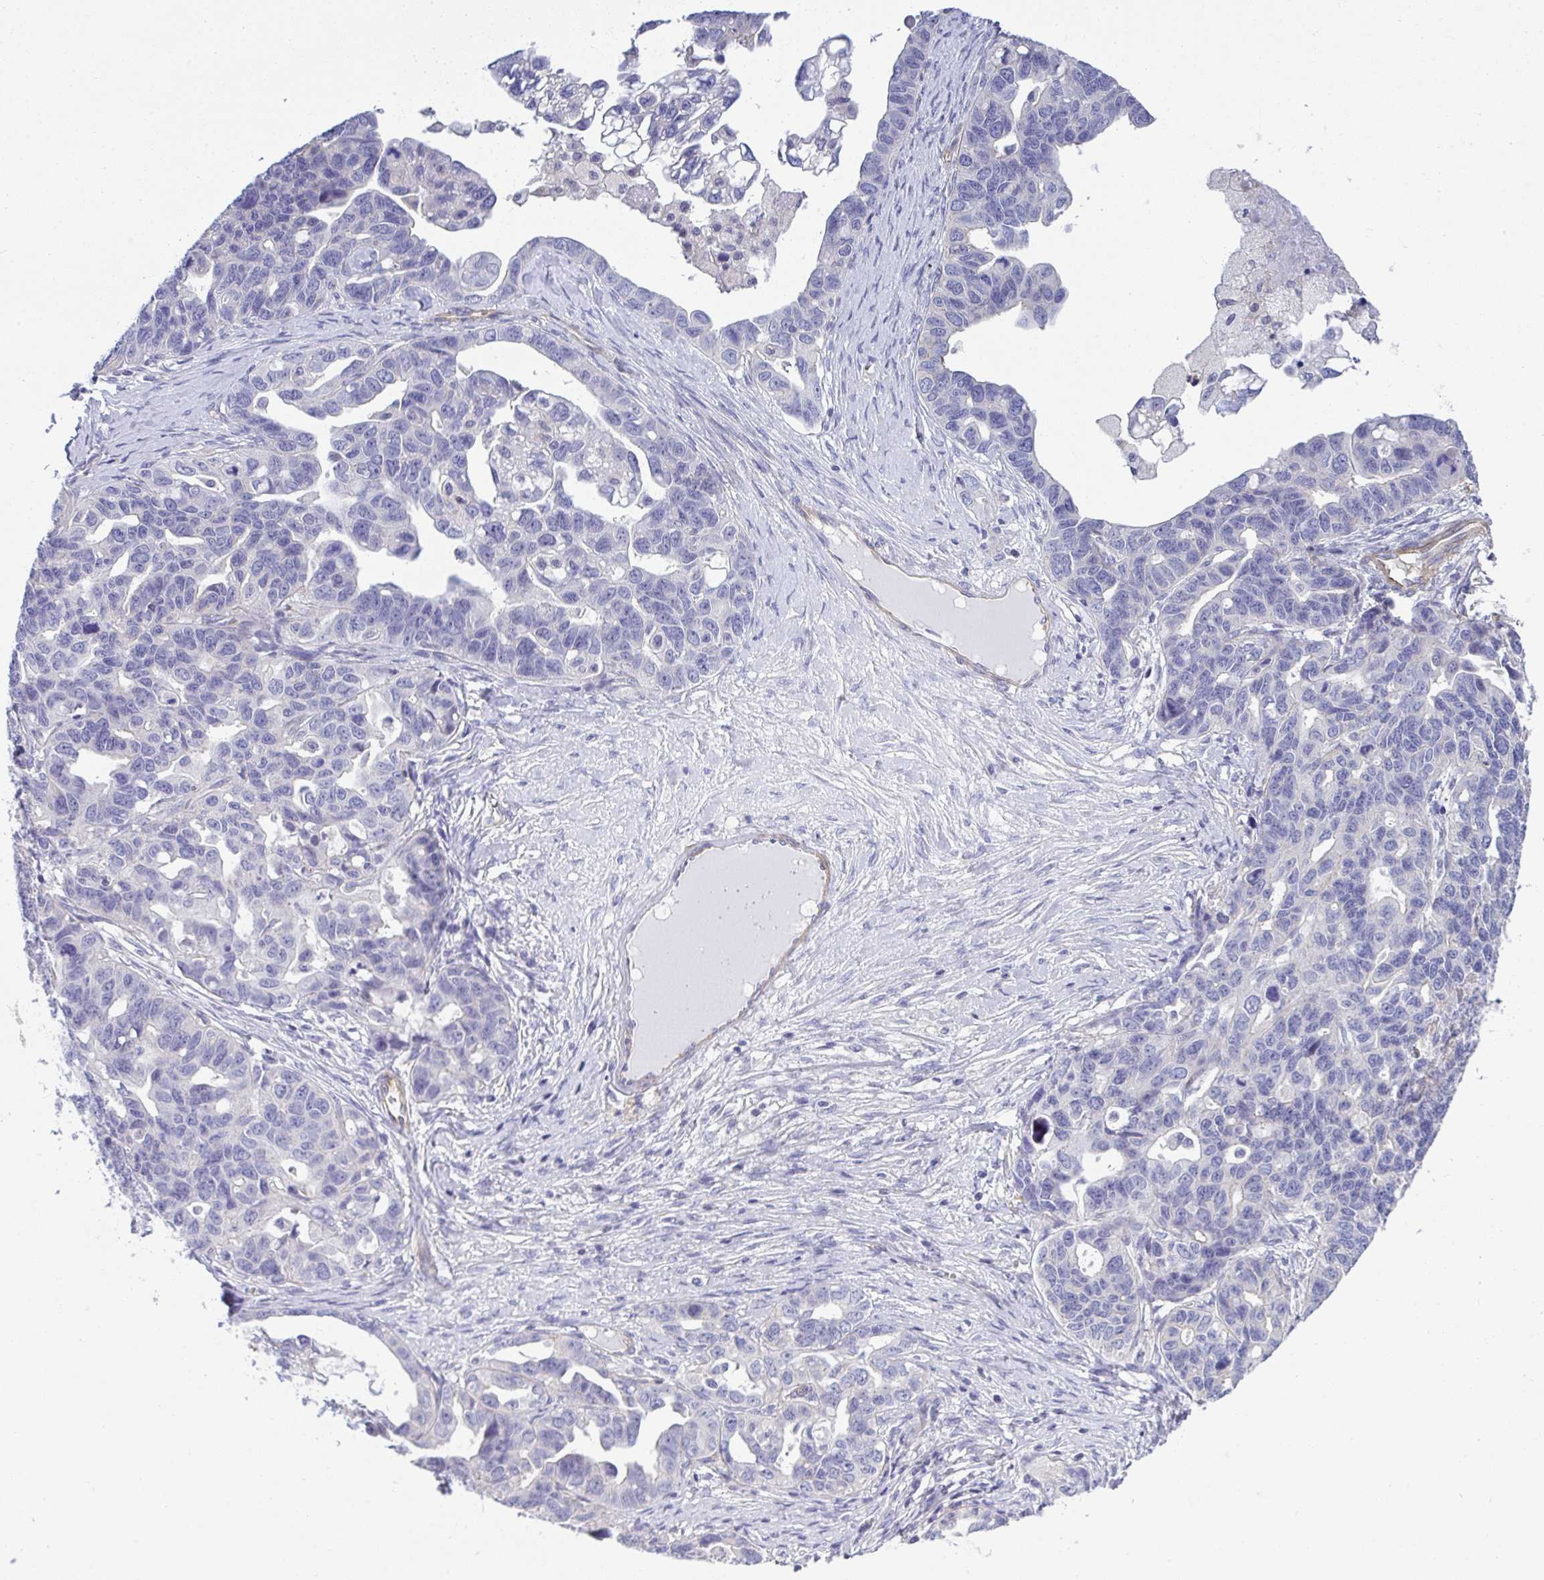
{"staining": {"intensity": "negative", "quantity": "none", "location": "none"}, "tissue": "ovarian cancer", "cell_type": "Tumor cells", "image_type": "cancer", "snomed": [{"axis": "morphology", "description": "Cystadenocarcinoma, serous, NOS"}, {"axis": "topography", "description": "Ovary"}], "caption": "Tumor cells show no significant protein staining in ovarian cancer.", "gene": "MYL12A", "patient": {"sex": "female", "age": 69}}